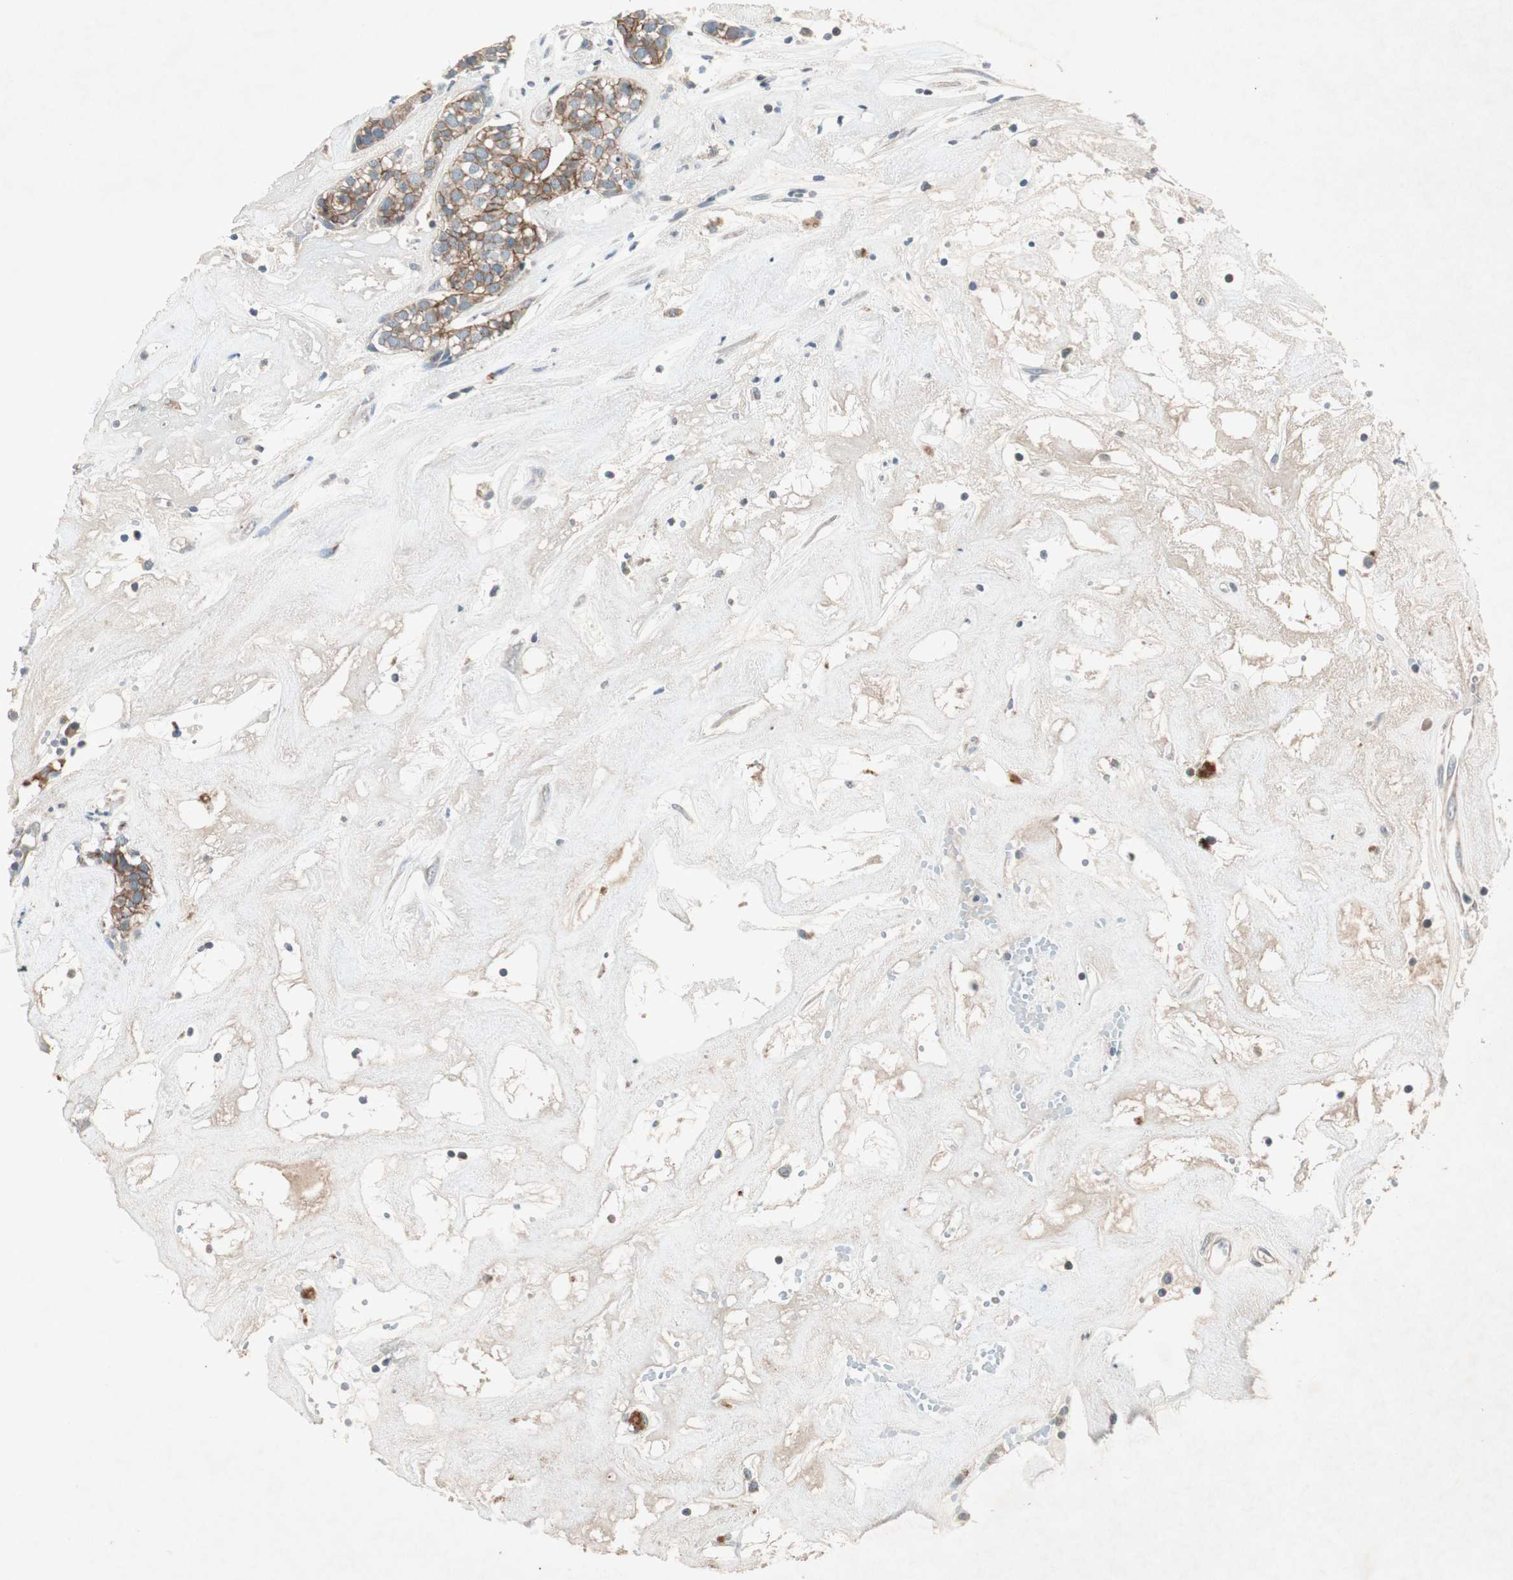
{"staining": {"intensity": "weak", "quantity": "25%-75%", "location": "cytoplasmic/membranous"}, "tissue": "head and neck cancer", "cell_type": "Tumor cells", "image_type": "cancer", "snomed": [{"axis": "morphology", "description": "Adenocarcinoma, NOS"}, {"axis": "topography", "description": "Salivary gland"}, {"axis": "topography", "description": "Head-Neck"}], "caption": "The immunohistochemical stain shows weak cytoplasmic/membranous expression in tumor cells of head and neck adenocarcinoma tissue. Nuclei are stained in blue.", "gene": "NKAIN1", "patient": {"sex": "female", "age": 65}}